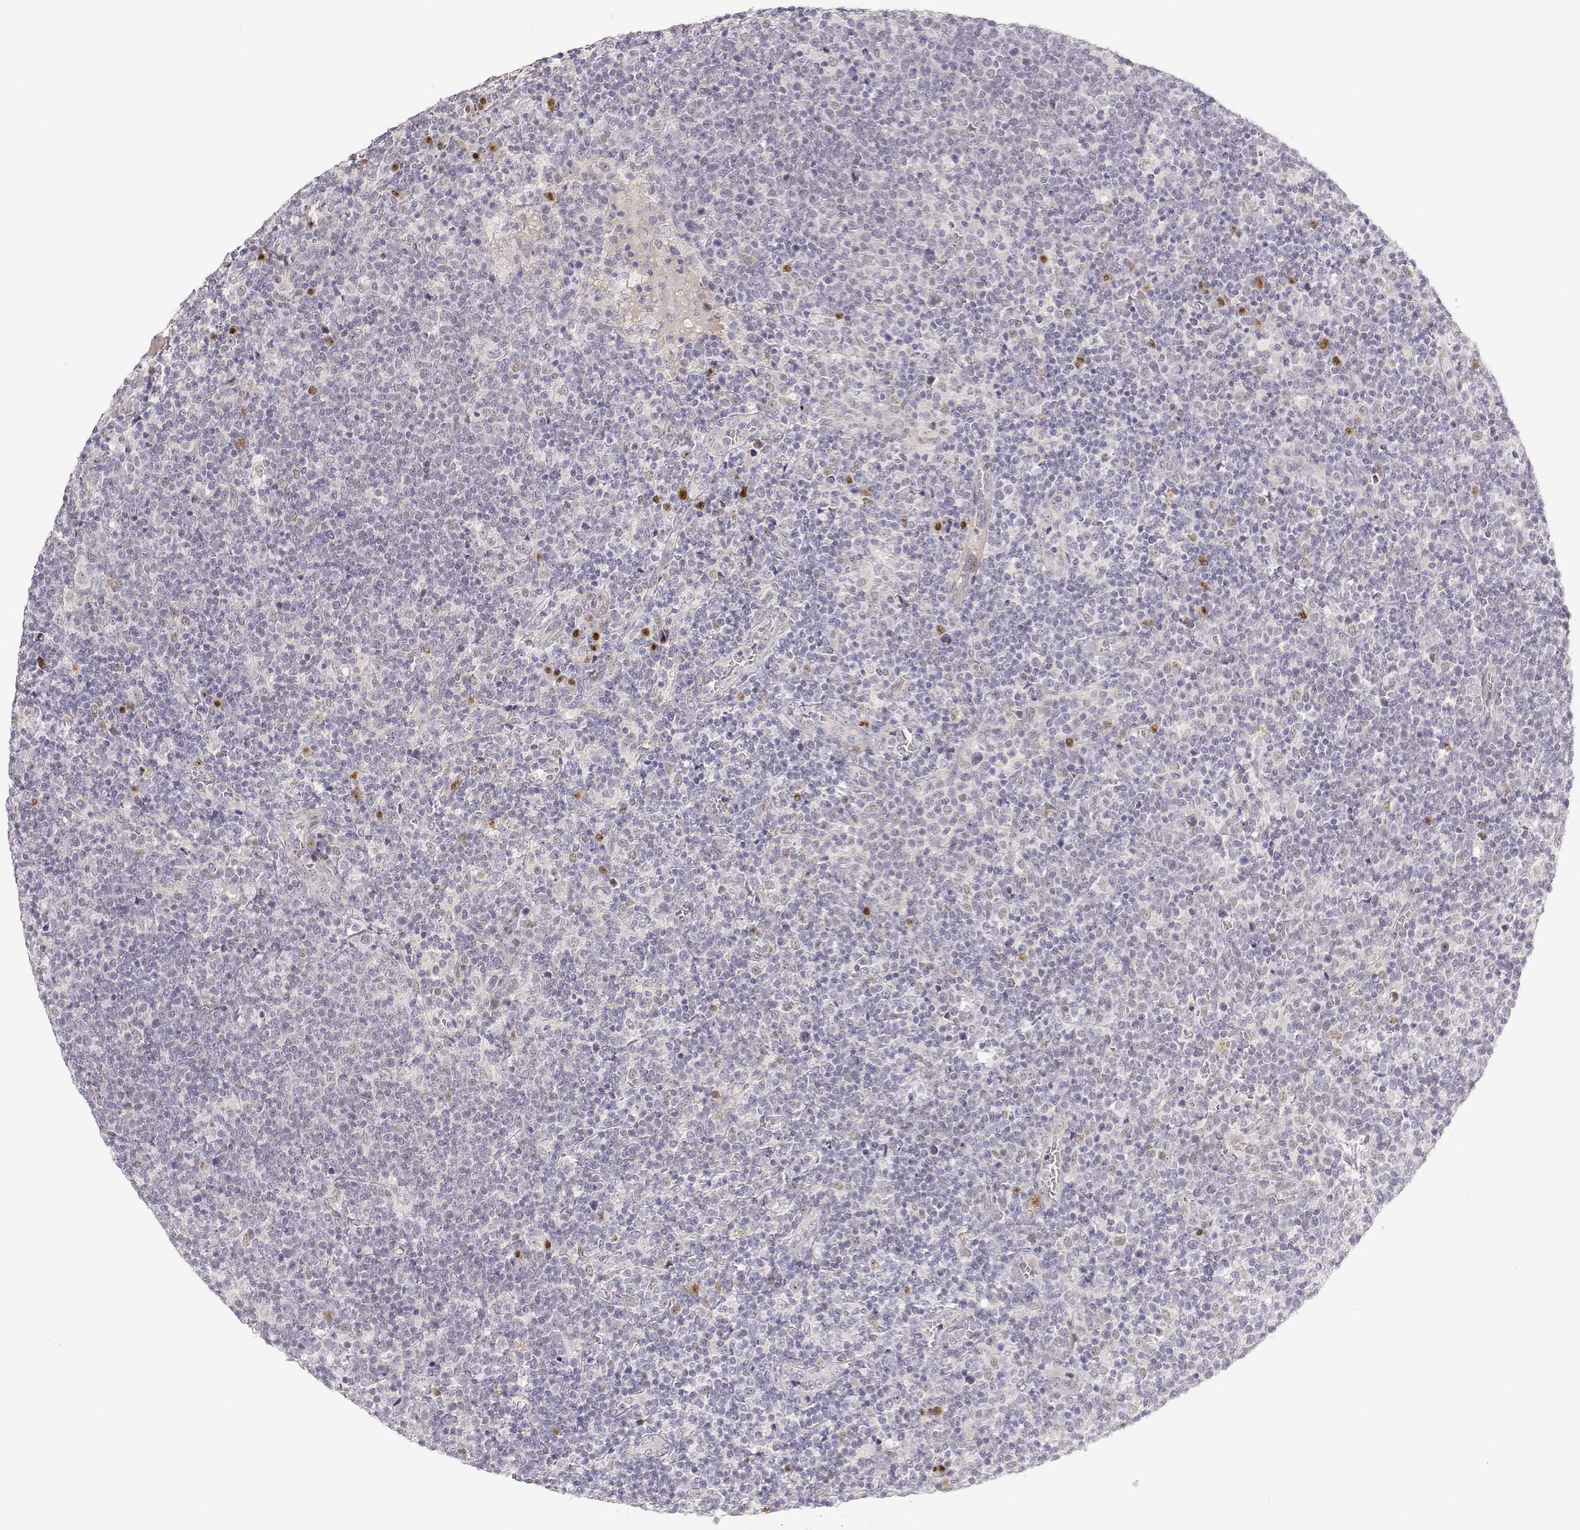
{"staining": {"intensity": "negative", "quantity": "none", "location": "none"}, "tissue": "lymphoma", "cell_type": "Tumor cells", "image_type": "cancer", "snomed": [{"axis": "morphology", "description": "Malignant lymphoma, non-Hodgkin's type, High grade"}, {"axis": "topography", "description": "Lymph node"}], "caption": "Tumor cells are negative for brown protein staining in high-grade malignant lymphoma, non-Hodgkin's type.", "gene": "EAF2", "patient": {"sex": "male", "age": 61}}